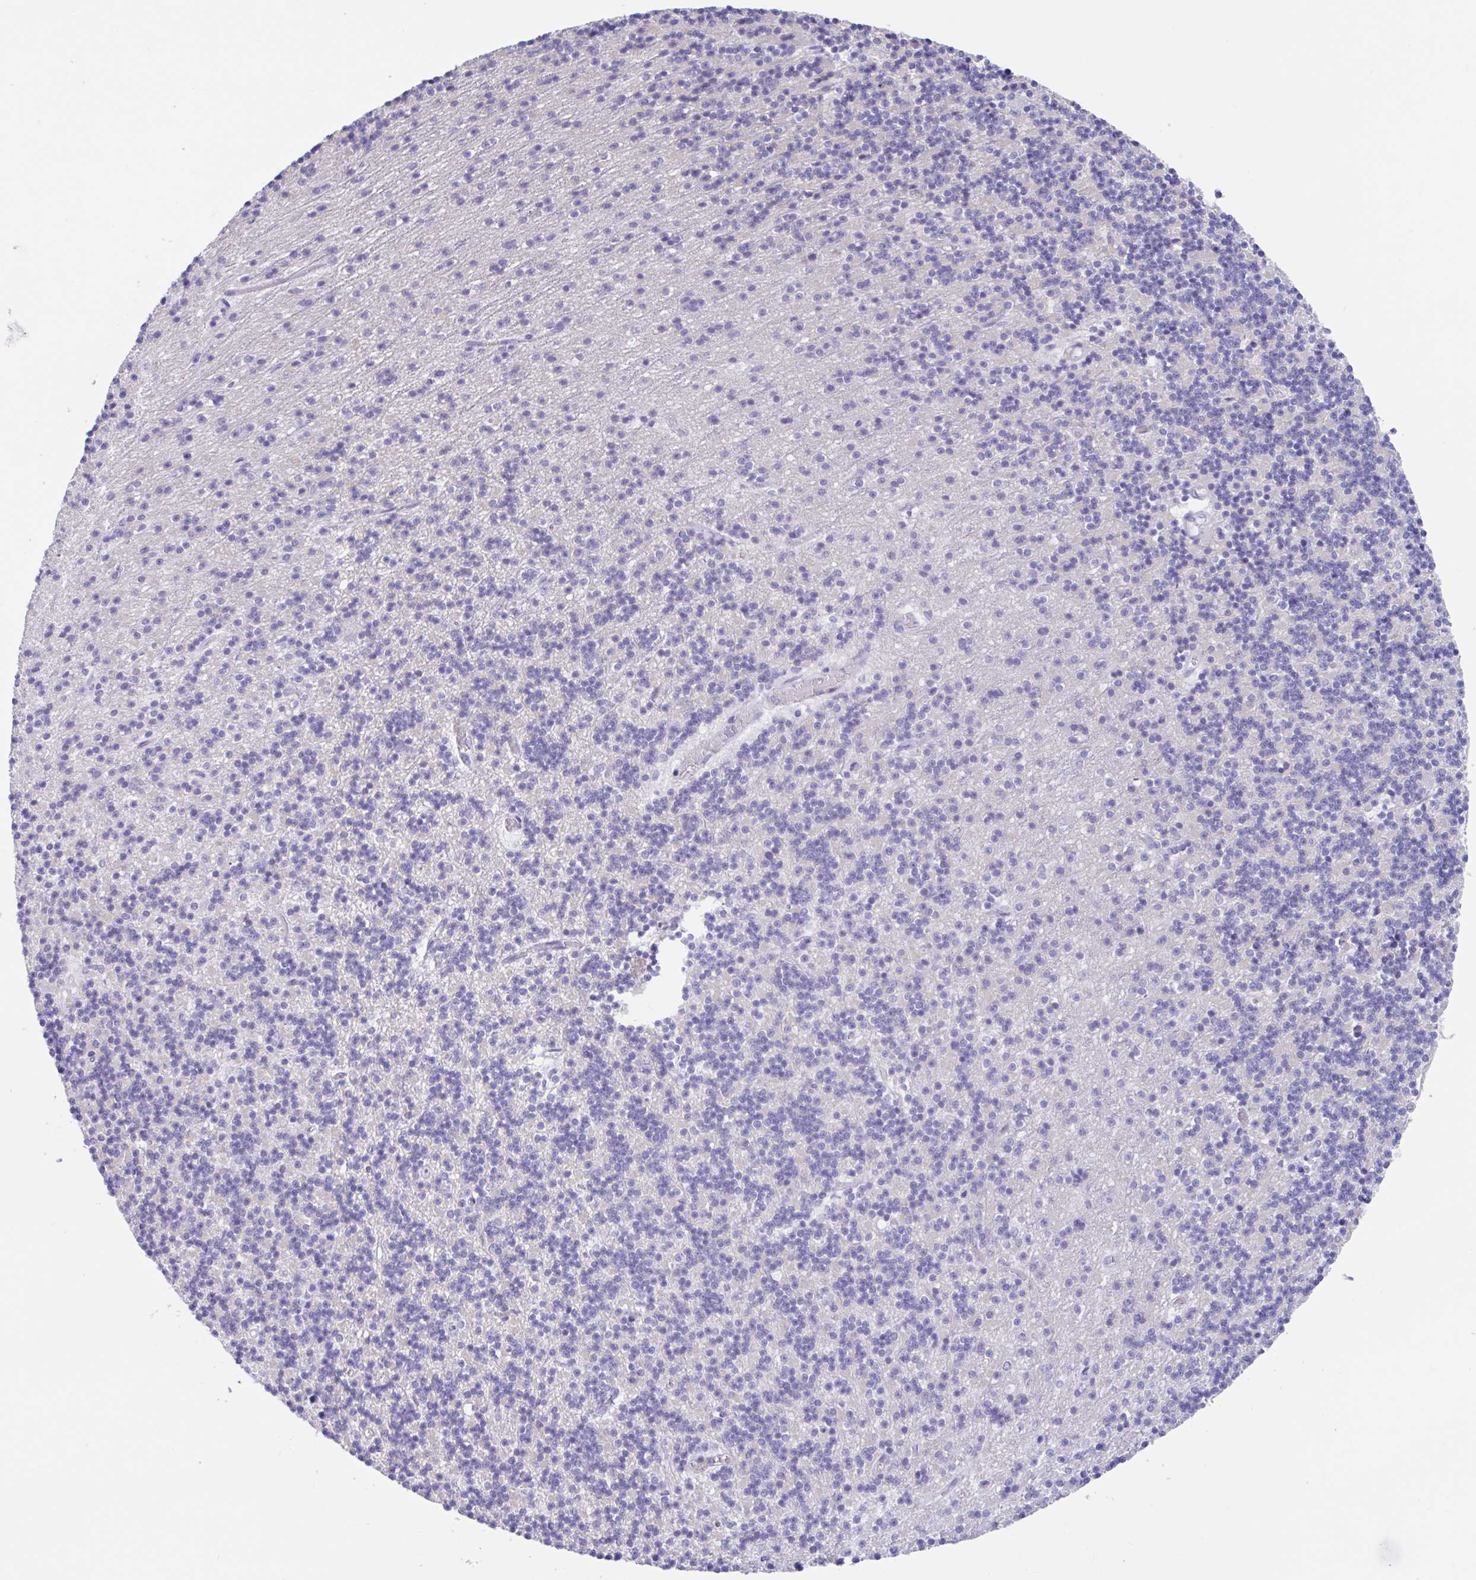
{"staining": {"intensity": "negative", "quantity": "none", "location": "none"}, "tissue": "cerebellum", "cell_type": "Cells in granular layer", "image_type": "normal", "snomed": [{"axis": "morphology", "description": "Normal tissue, NOS"}, {"axis": "topography", "description": "Cerebellum"}], "caption": "Immunohistochemistry (IHC) micrograph of unremarkable cerebellum stained for a protein (brown), which displays no positivity in cells in granular layer.", "gene": "OR6N2", "patient": {"sex": "male", "age": 54}}